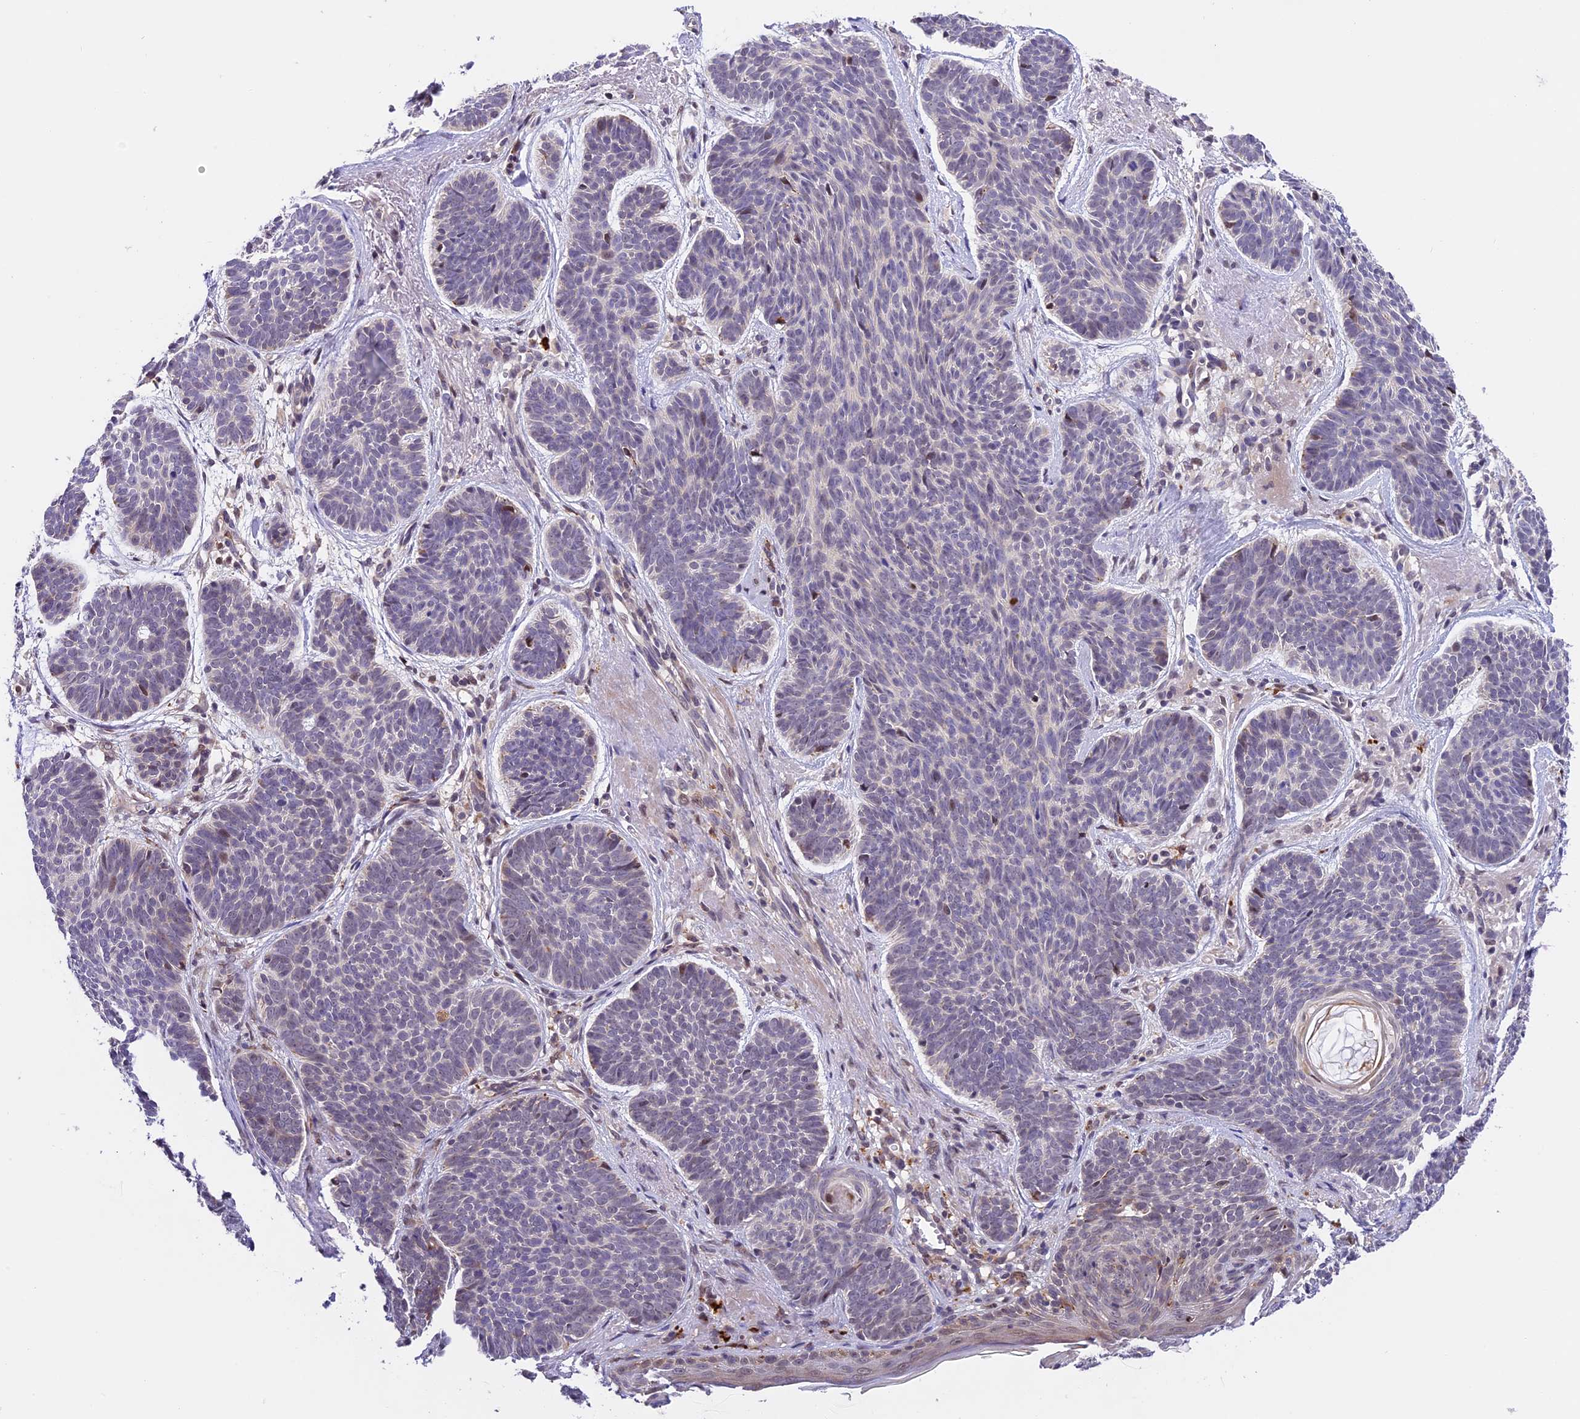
{"staining": {"intensity": "negative", "quantity": "none", "location": "none"}, "tissue": "skin cancer", "cell_type": "Tumor cells", "image_type": "cancer", "snomed": [{"axis": "morphology", "description": "Basal cell carcinoma"}, {"axis": "topography", "description": "Skin"}], "caption": "IHC of skin cancer (basal cell carcinoma) displays no expression in tumor cells.", "gene": "FBXO45", "patient": {"sex": "female", "age": 74}}